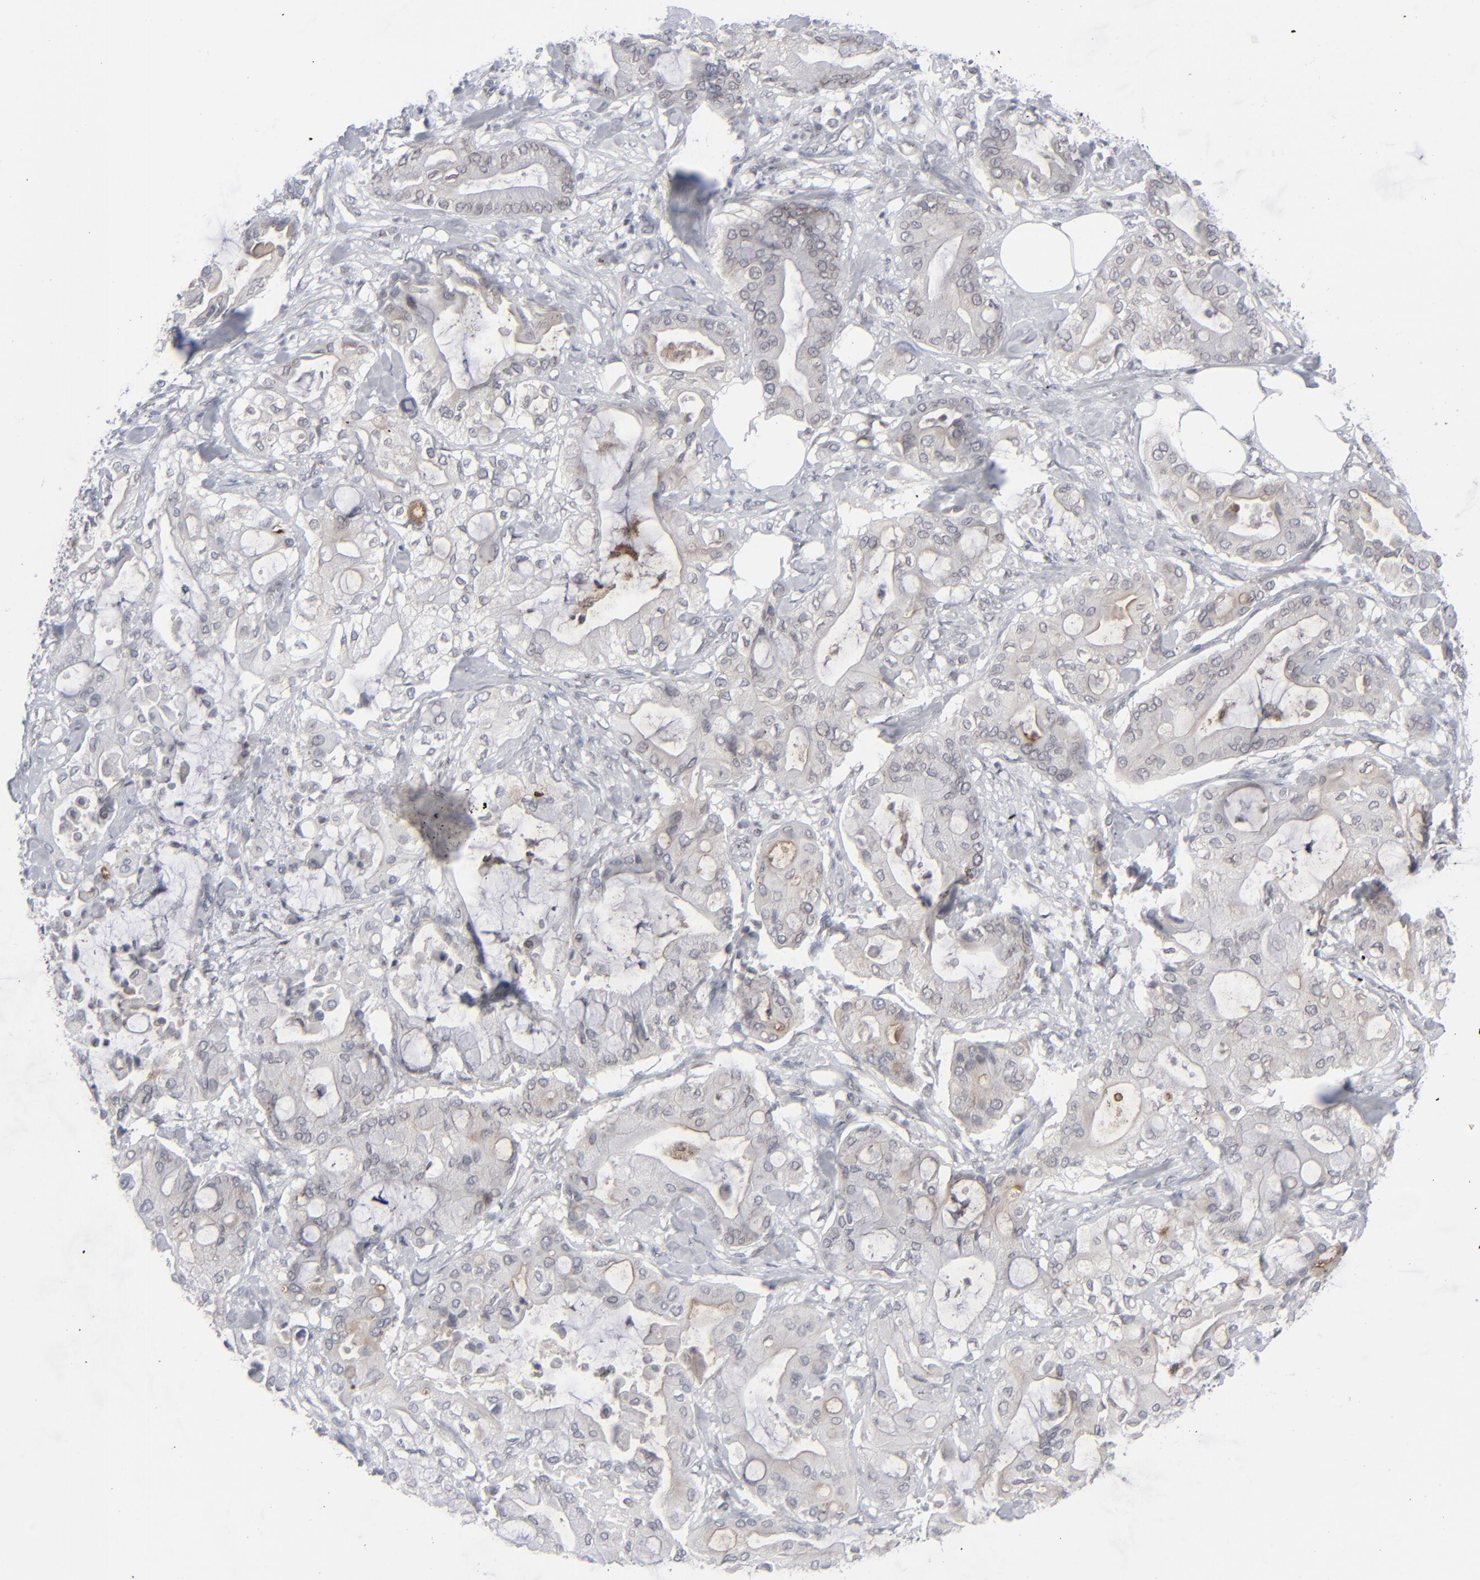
{"staining": {"intensity": "negative", "quantity": "none", "location": "none"}, "tissue": "pancreatic cancer", "cell_type": "Tumor cells", "image_type": "cancer", "snomed": [{"axis": "morphology", "description": "Adenocarcinoma, NOS"}, {"axis": "morphology", "description": "Adenocarcinoma, metastatic, NOS"}, {"axis": "topography", "description": "Lymph node"}, {"axis": "topography", "description": "Pancreas"}, {"axis": "topography", "description": "Duodenum"}], "caption": "Immunohistochemistry micrograph of neoplastic tissue: human metastatic adenocarcinoma (pancreatic) stained with DAB reveals no significant protein expression in tumor cells.", "gene": "NUP88", "patient": {"sex": "female", "age": 64}}